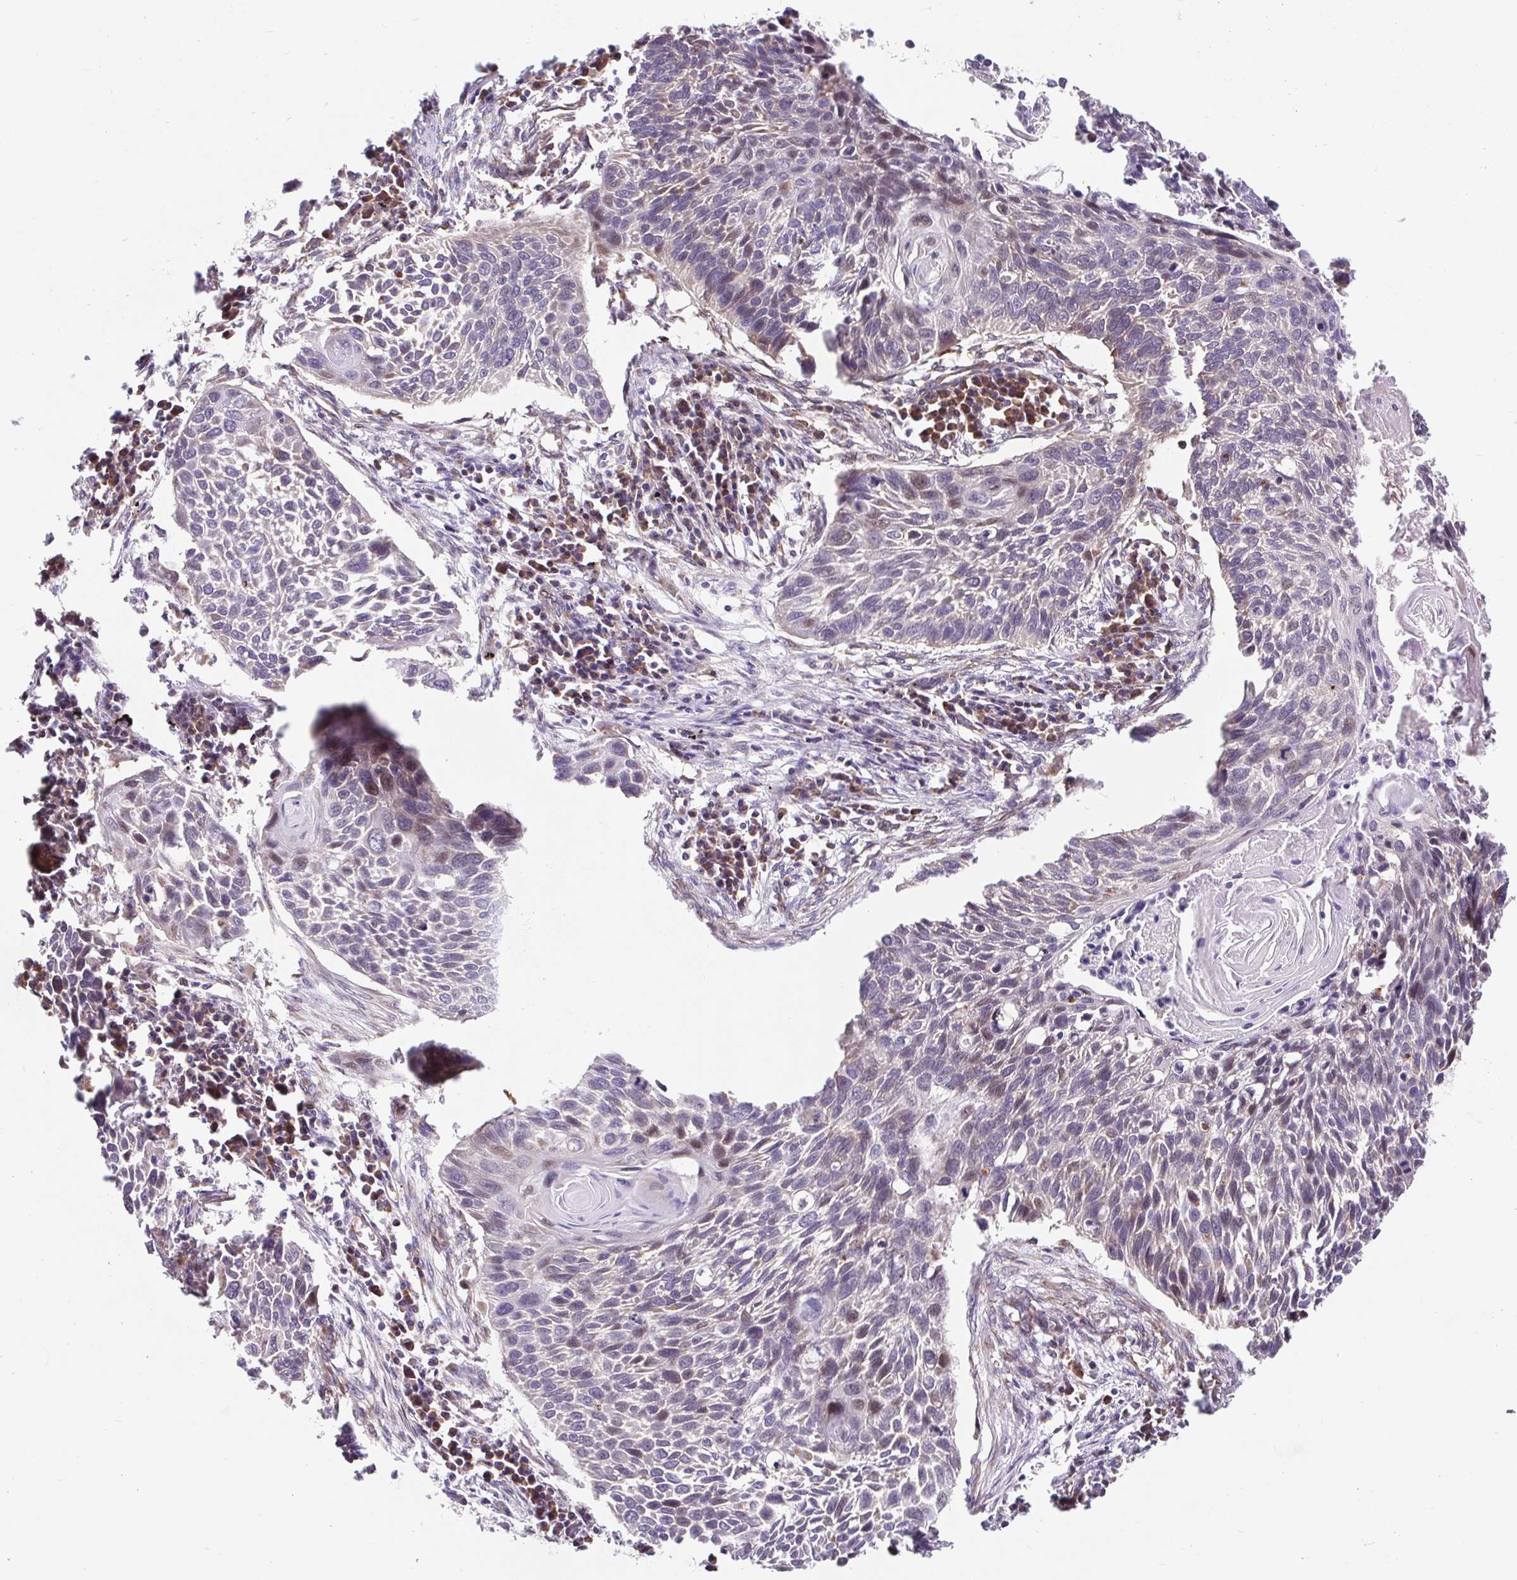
{"staining": {"intensity": "moderate", "quantity": "<25%", "location": "nuclear"}, "tissue": "lung cancer", "cell_type": "Tumor cells", "image_type": "cancer", "snomed": [{"axis": "morphology", "description": "Squamous cell carcinoma, NOS"}, {"axis": "topography", "description": "Lung"}], "caption": "Immunohistochemistry photomicrograph of human lung cancer (squamous cell carcinoma) stained for a protein (brown), which exhibits low levels of moderate nuclear staining in approximately <25% of tumor cells.", "gene": "HFE", "patient": {"sex": "male", "age": 78}}